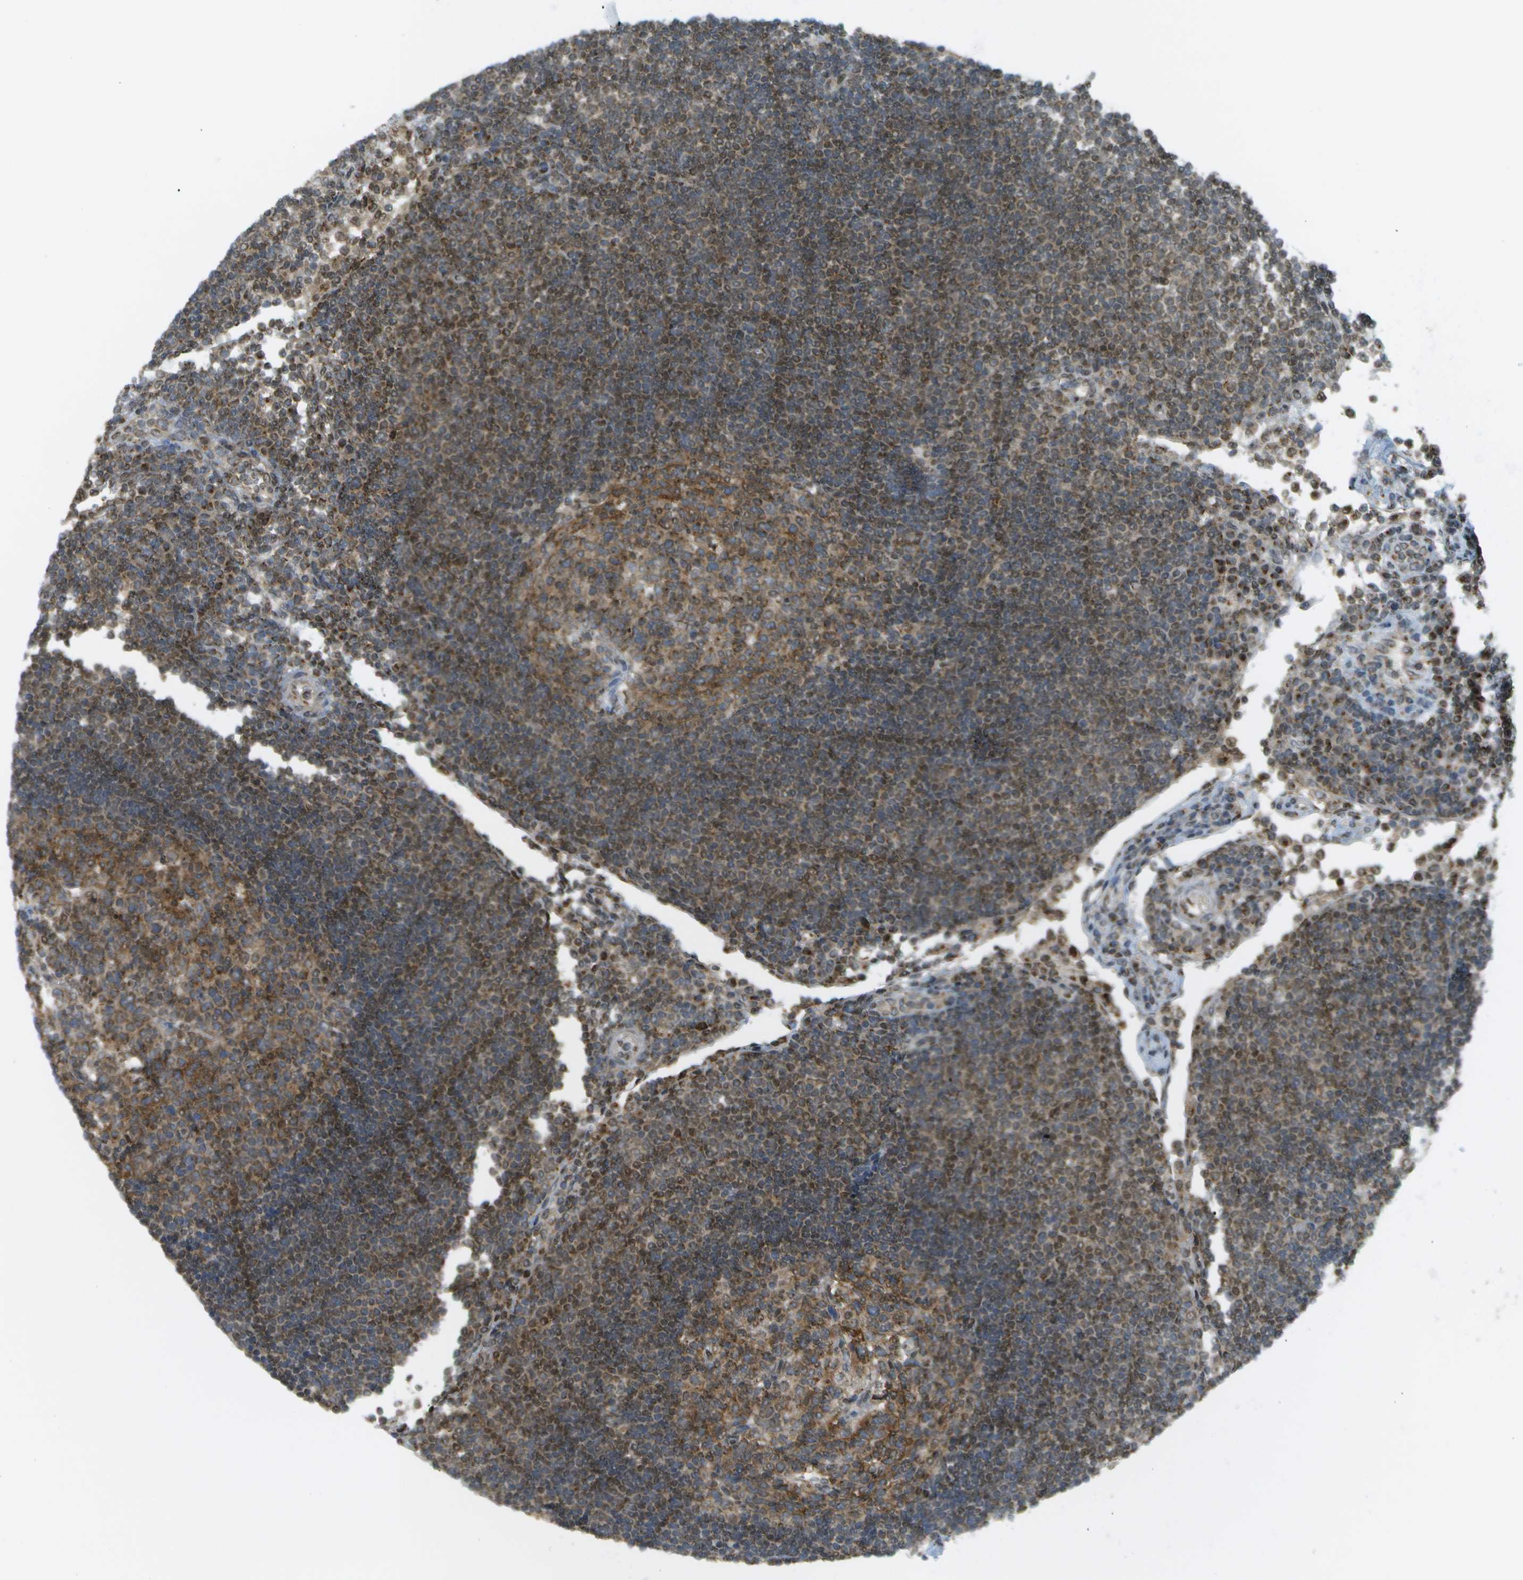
{"staining": {"intensity": "moderate", "quantity": ">75%", "location": "cytoplasmic/membranous"}, "tissue": "lymph node", "cell_type": "Germinal center cells", "image_type": "normal", "snomed": [{"axis": "morphology", "description": "Normal tissue, NOS"}, {"axis": "topography", "description": "Lymph node"}], "caption": "Germinal center cells show medium levels of moderate cytoplasmic/membranous positivity in approximately >75% of cells in normal lymph node.", "gene": "EVC", "patient": {"sex": "female", "age": 53}}